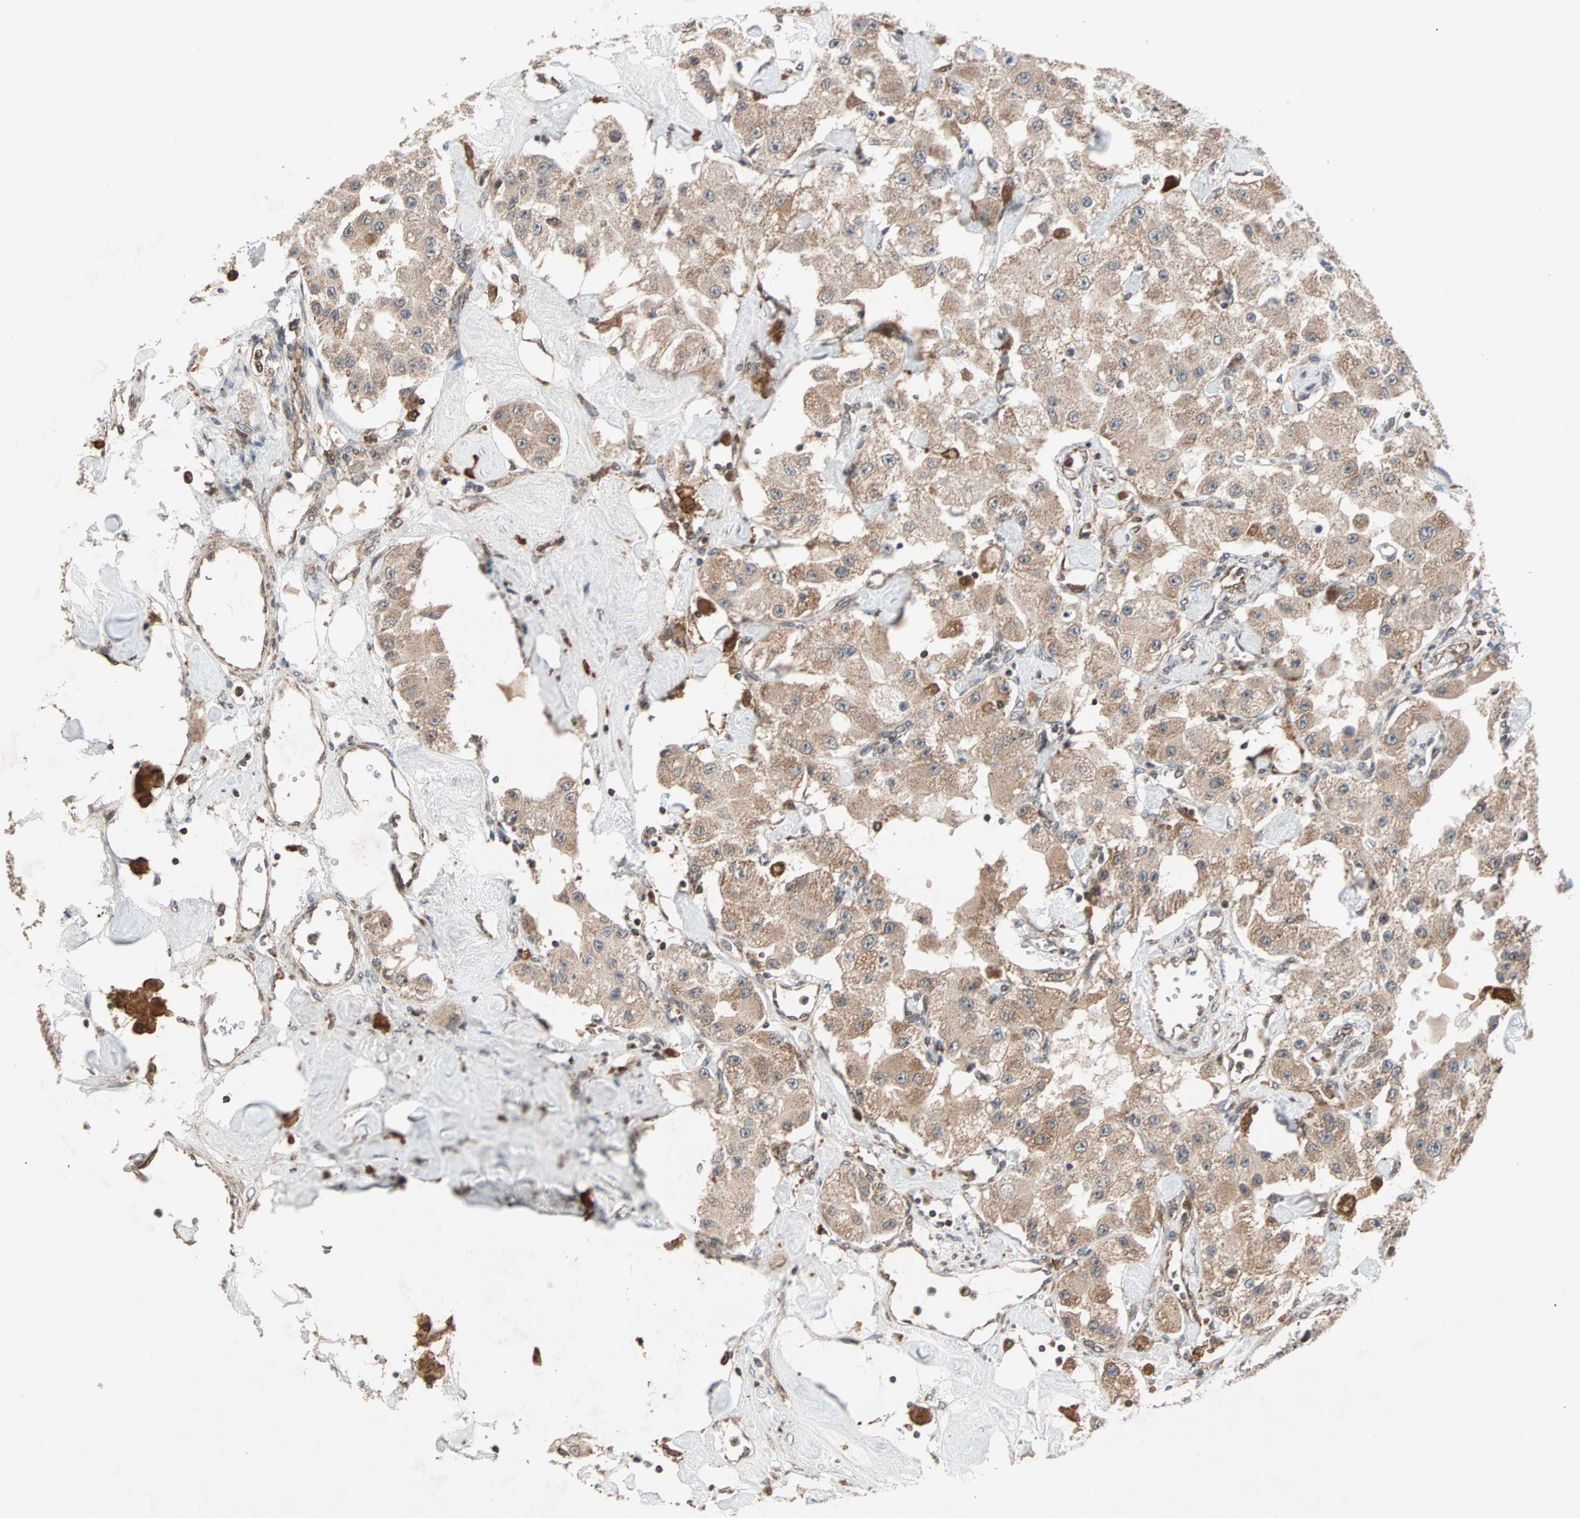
{"staining": {"intensity": "weak", "quantity": ">75%", "location": "cytoplasmic/membranous"}, "tissue": "carcinoid", "cell_type": "Tumor cells", "image_type": "cancer", "snomed": [{"axis": "morphology", "description": "Carcinoid, malignant, NOS"}, {"axis": "topography", "description": "Pancreas"}], "caption": "Protein expression analysis of malignant carcinoid shows weak cytoplasmic/membranous positivity in approximately >75% of tumor cells. Using DAB (3,3'-diaminobenzidine) (brown) and hematoxylin (blue) stains, captured at high magnification using brightfield microscopy.", "gene": "AUP1", "patient": {"sex": "male", "age": 41}}